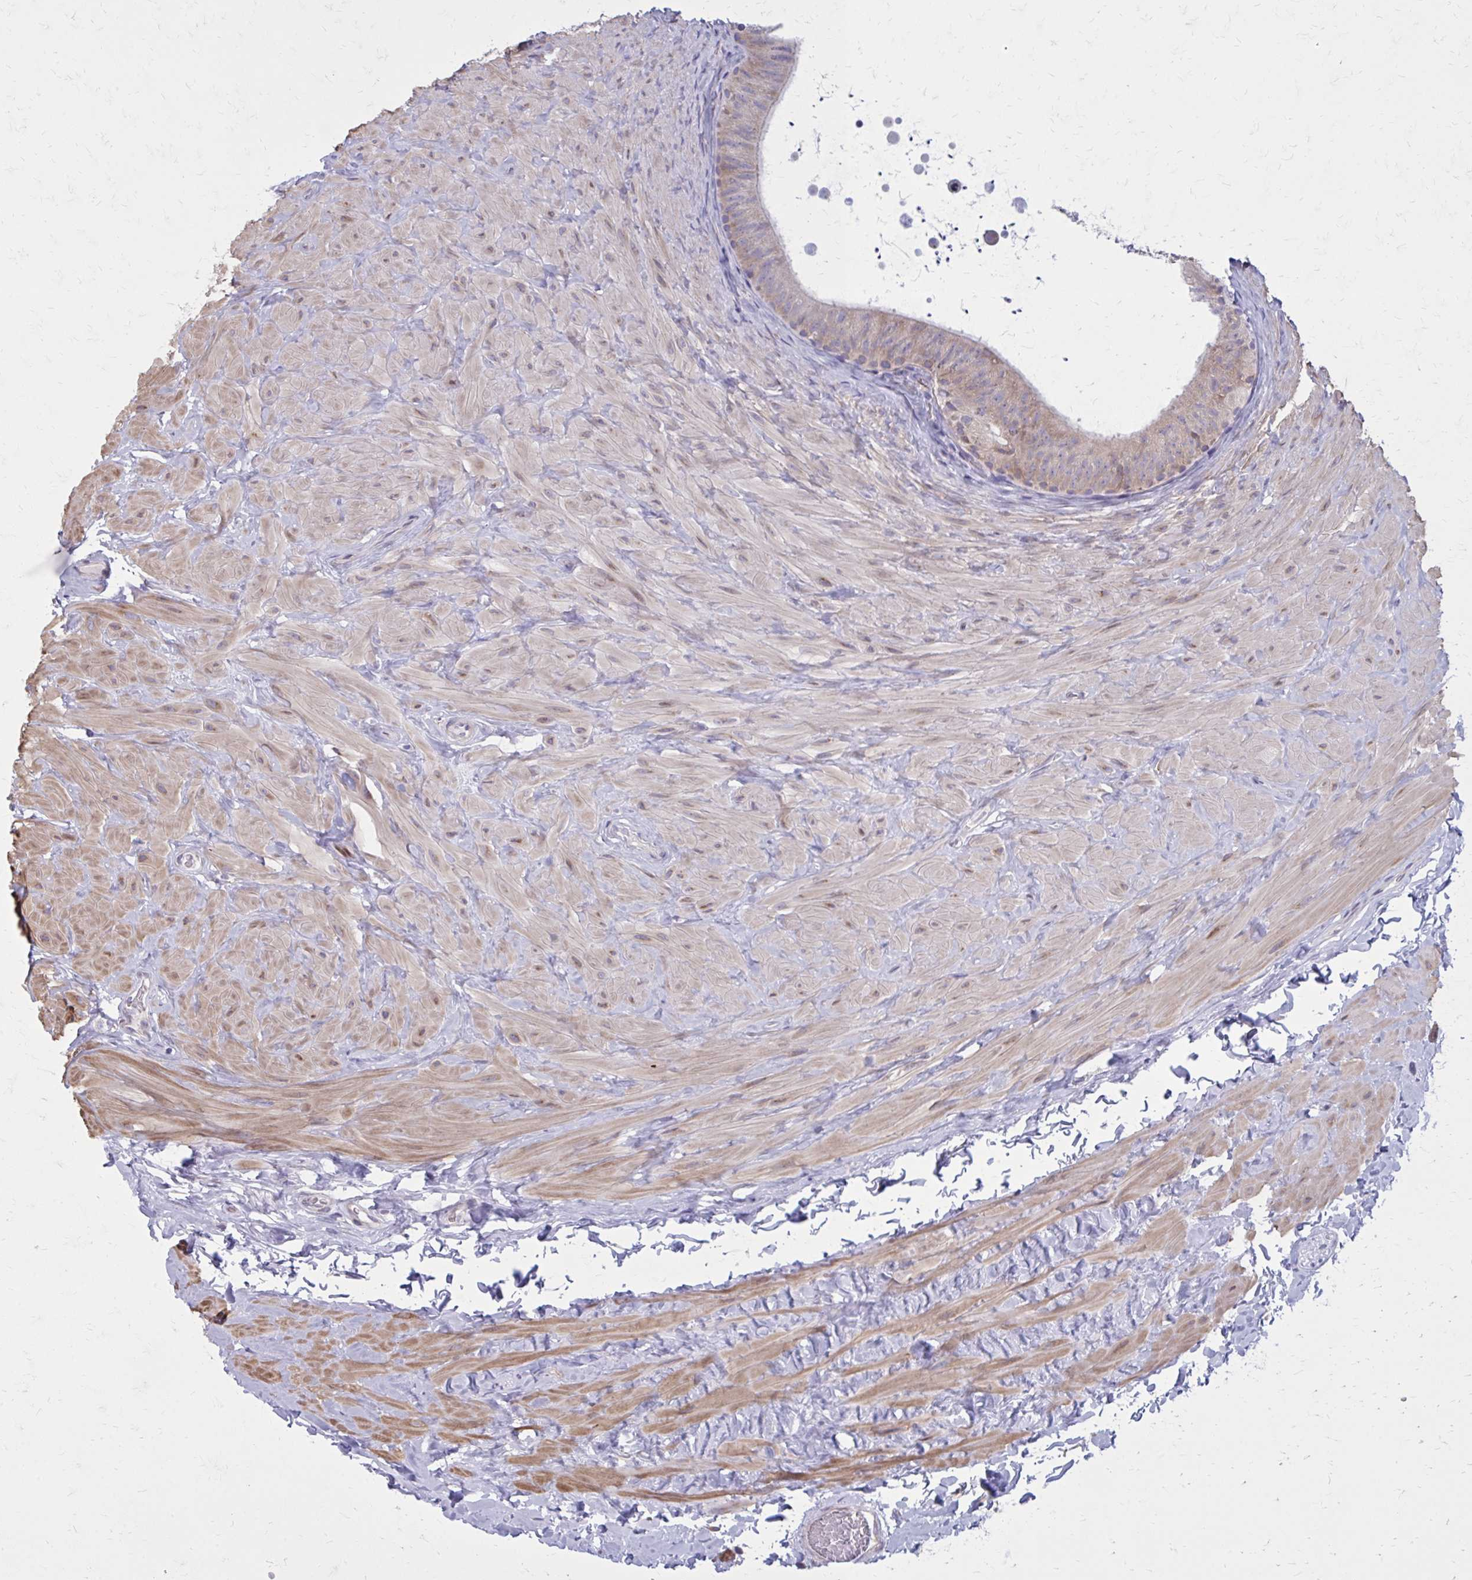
{"staining": {"intensity": "moderate", "quantity": "25%-75%", "location": "cytoplasmic/membranous"}, "tissue": "epididymis", "cell_type": "Glandular cells", "image_type": "normal", "snomed": [{"axis": "morphology", "description": "Normal tissue, NOS"}, {"axis": "topography", "description": "Epididymis, spermatic cord, NOS"}, {"axis": "topography", "description": "Epididymis"}], "caption": "IHC (DAB (3,3'-diaminobenzidine)) staining of normal human epididymis shows moderate cytoplasmic/membranous protein staining in about 25%-75% of glandular cells. Nuclei are stained in blue.", "gene": "GIGYF2", "patient": {"sex": "male", "age": 31}}